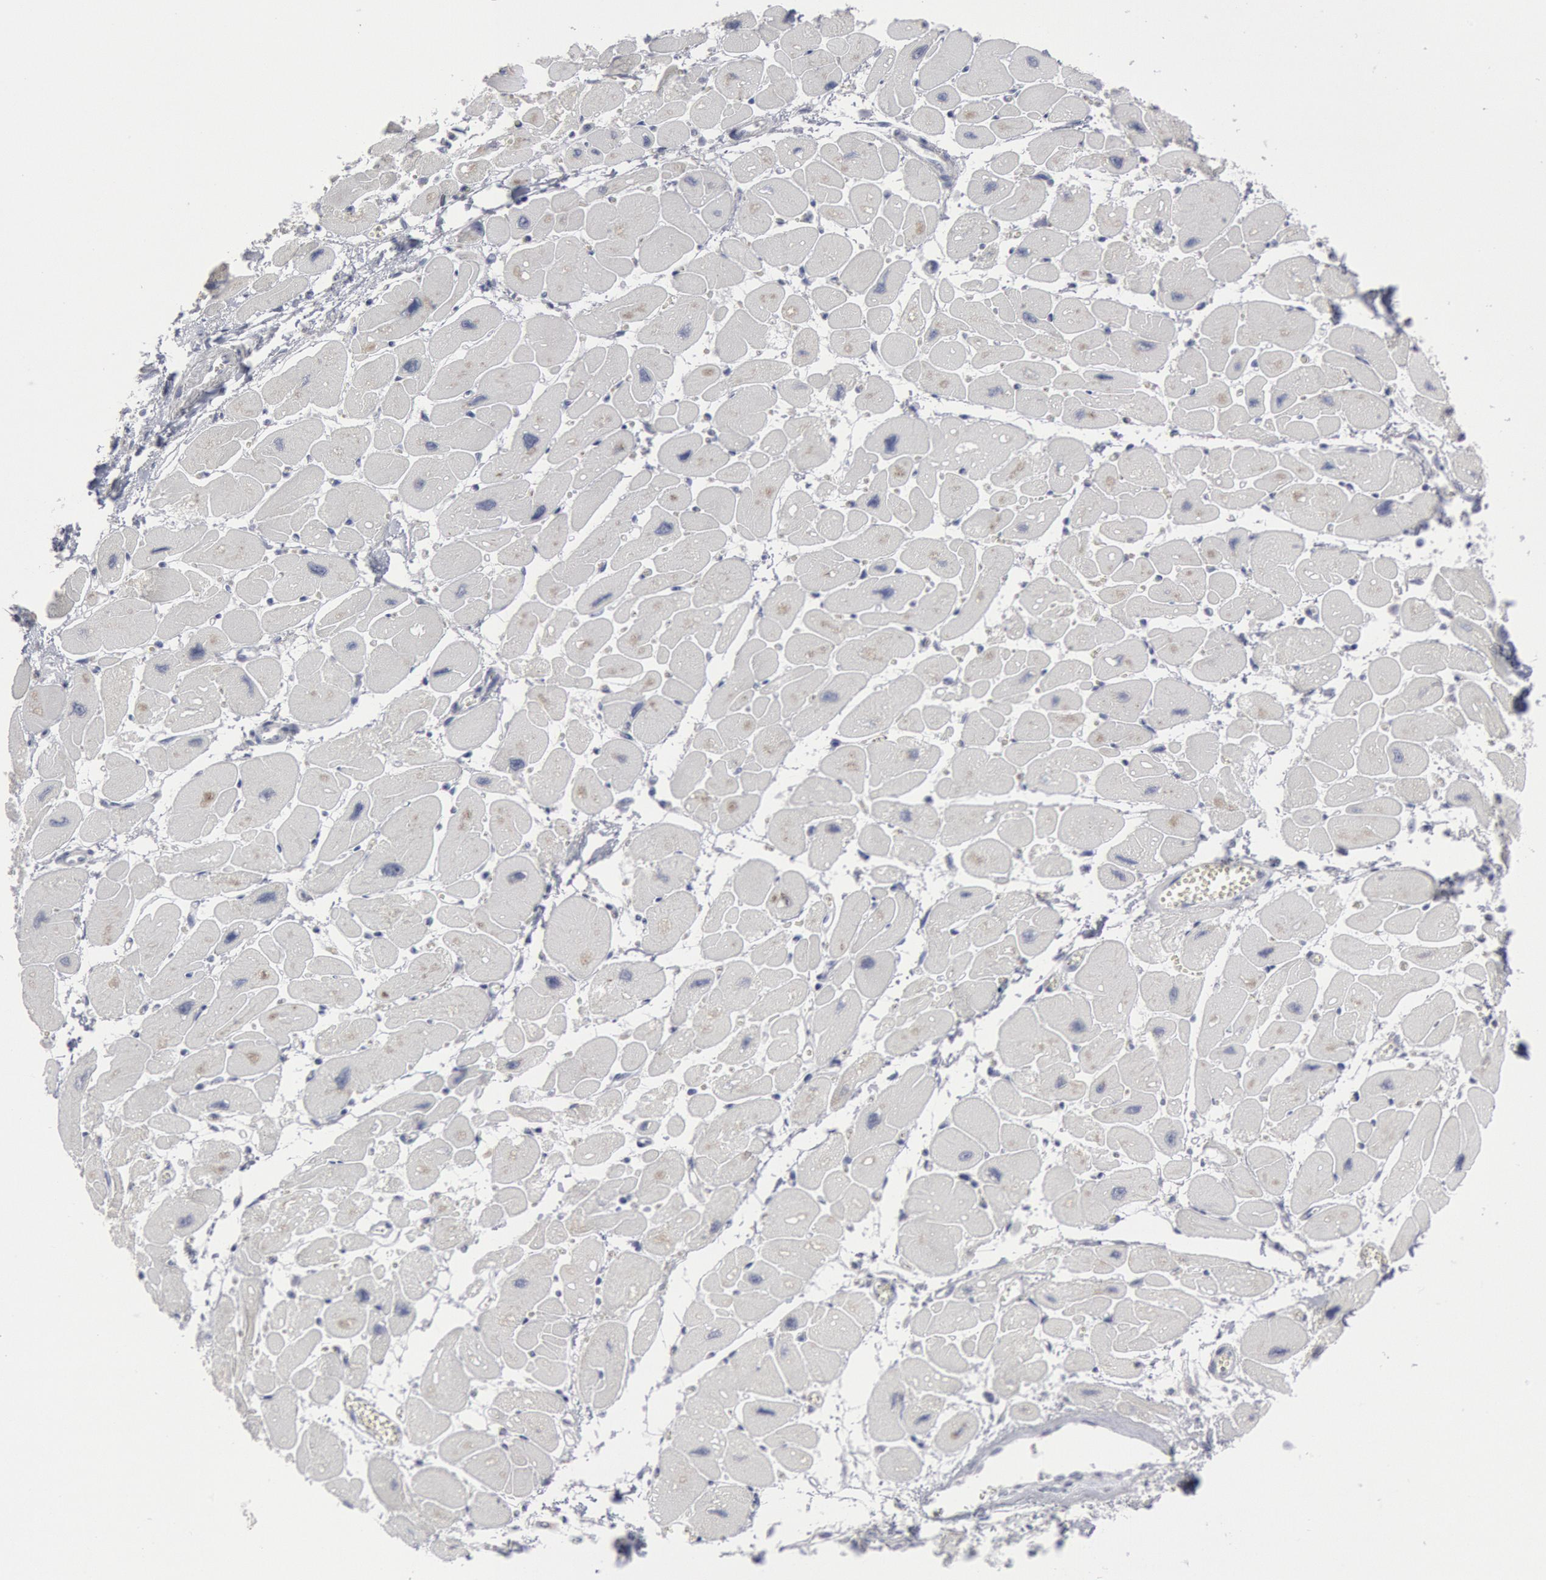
{"staining": {"intensity": "weak", "quantity": "<25%", "location": "cytoplasmic/membranous"}, "tissue": "heart muscle", "cell_type": "Cardiomyocytes", "image_type": "normal", "snomed": [{"axis": "morphology", "description": "Normal tissue, NOS"}, {"axis": "topography", "description": "Heart"}], "caption": "Heart muscle stained for a protein using immunohistochemistry (IHC) shows no staining cardiomyocytes.", "gene": "DMC1", "patient": {"sex": "female", "age": 54}}